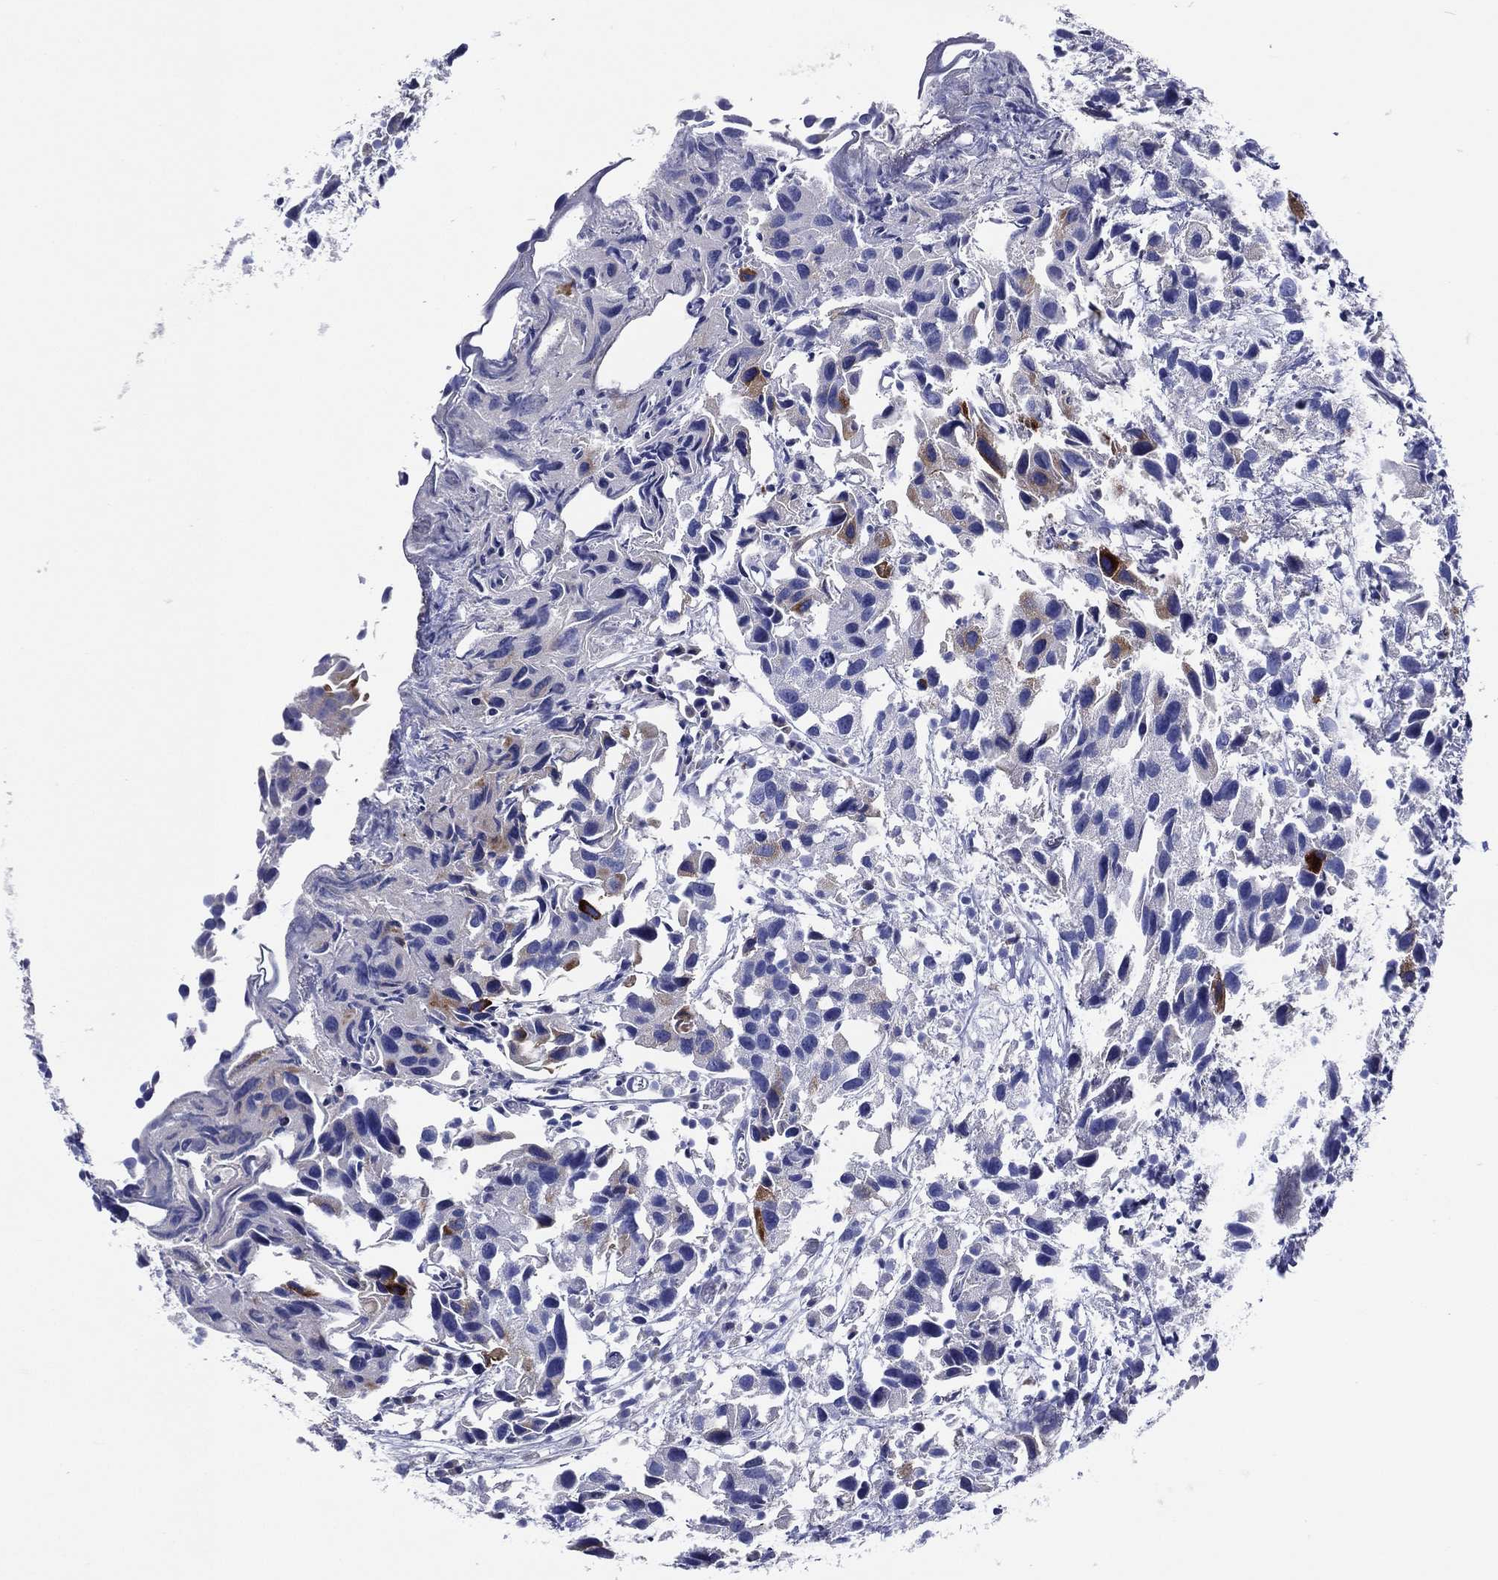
{"staining": {"intensity": "moderate", "quantity": "<25%", "location": "cytoplasmic/membranous"}, "tissue": "urothelial cancer", "cell_type": "Tumor cells", "image_type": "cancer", "snomed": [{"axis": "morphology", "description": "Urothelial carcinoma, High grade"}, {"axis": "topography", "description": "Urinary bladder"}], "caption": "Moderate cytoplasmic/membranous positivity for a protein is identified in about <25% of tumor cells of high-grade urothelial carcinoma using IHC.", "gene": "ACE2", "patient": {"sex": "male", "age": 79}}